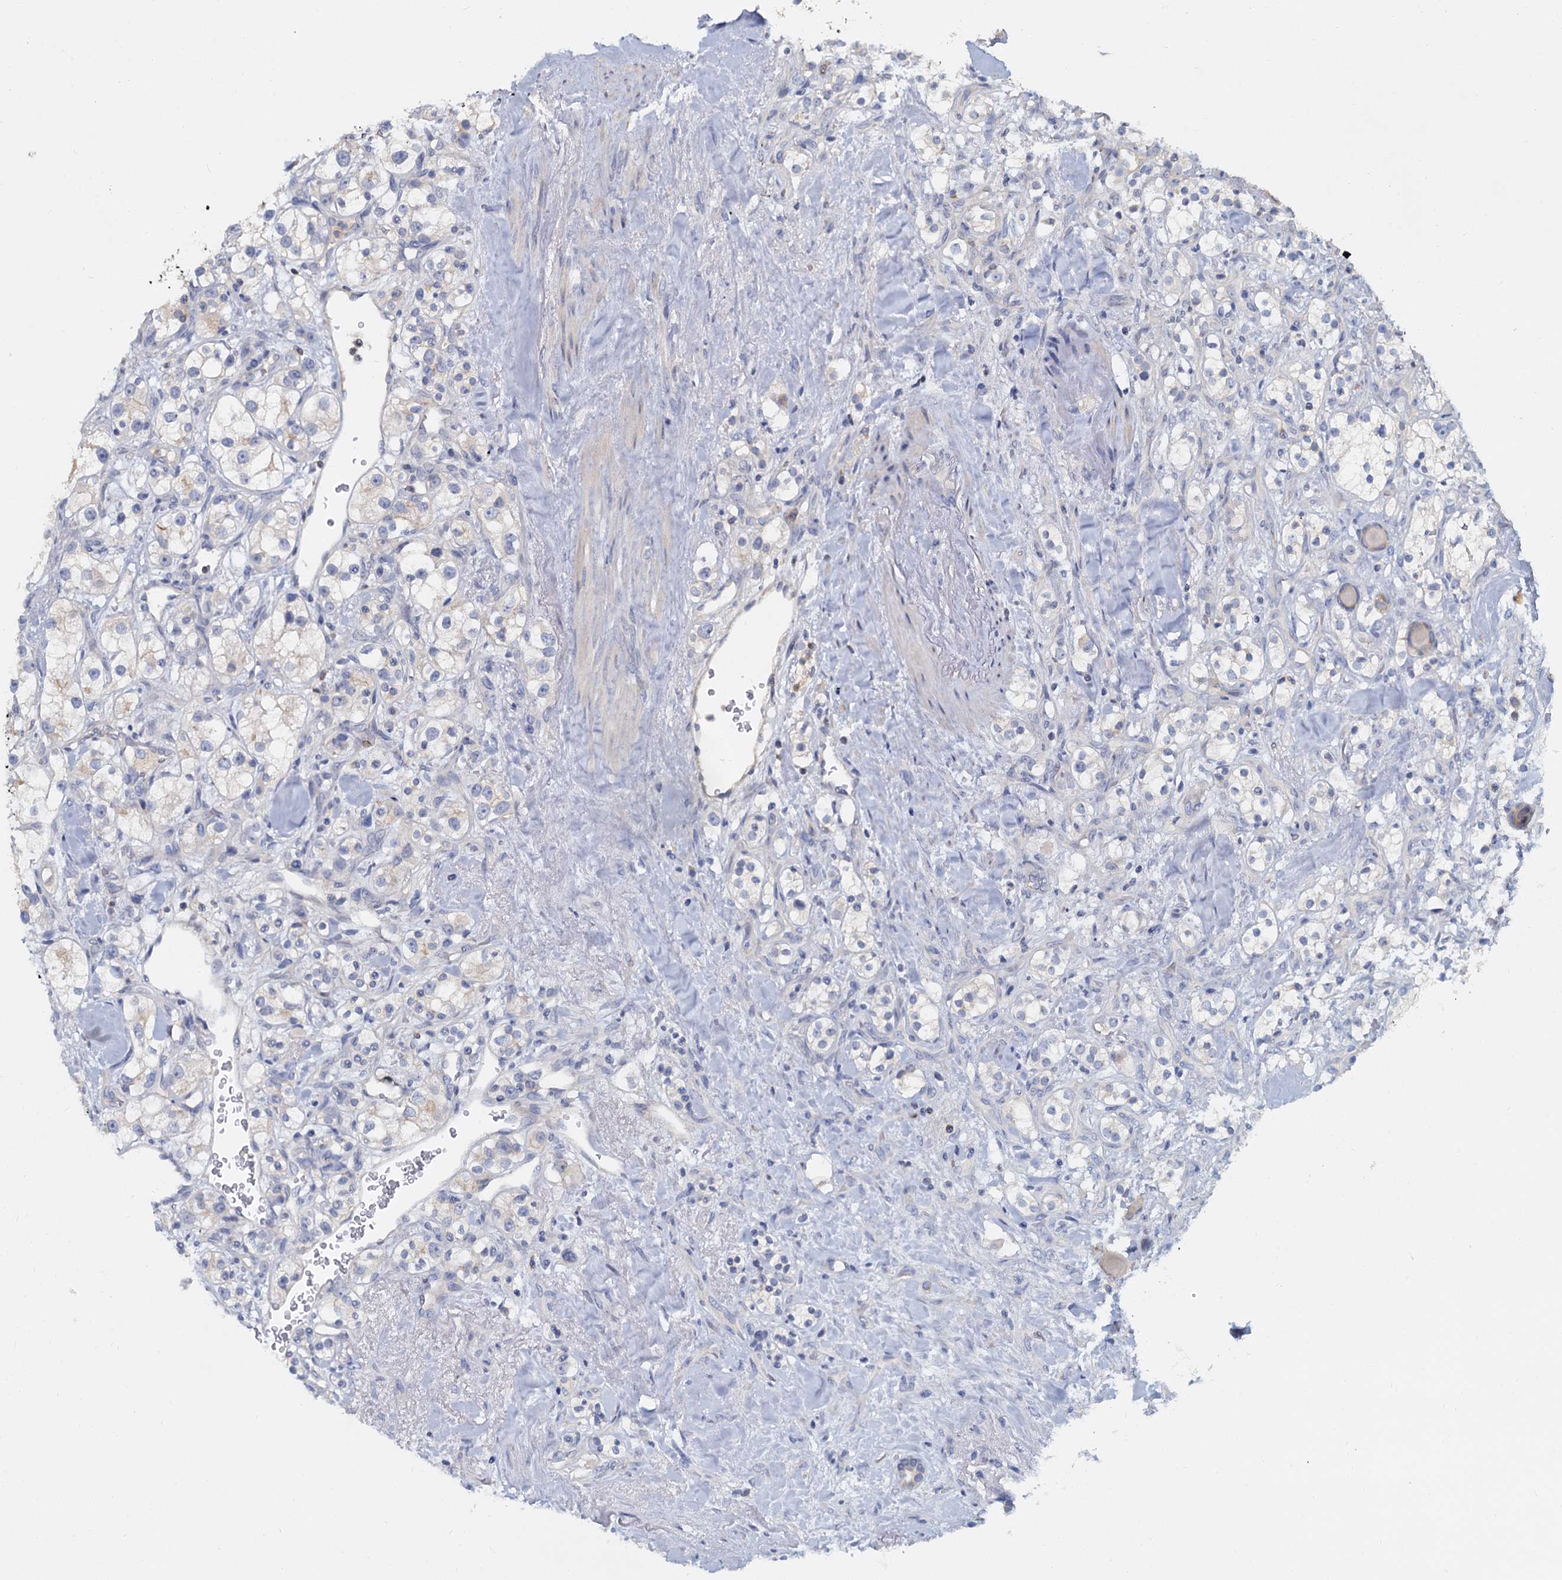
{"staining": {"intensity": "negative", "quantity": "none", "location": "none"}, "tissue": "renal cancer", "cell_type": "Tumor cells", "image_type": "cancer", "snomed": [{"axis": "morphology", "description": "Adenocarcinoma, NOS"}, {"axis": "topography", "description": "Kidney"}], "caption": "A histopathology image of renal adenocarcinoma stained for a protein reveals no brown staining in tumor cells.", "gene": "ACSM3", "patient": {"sex": "male", "age": 77}}